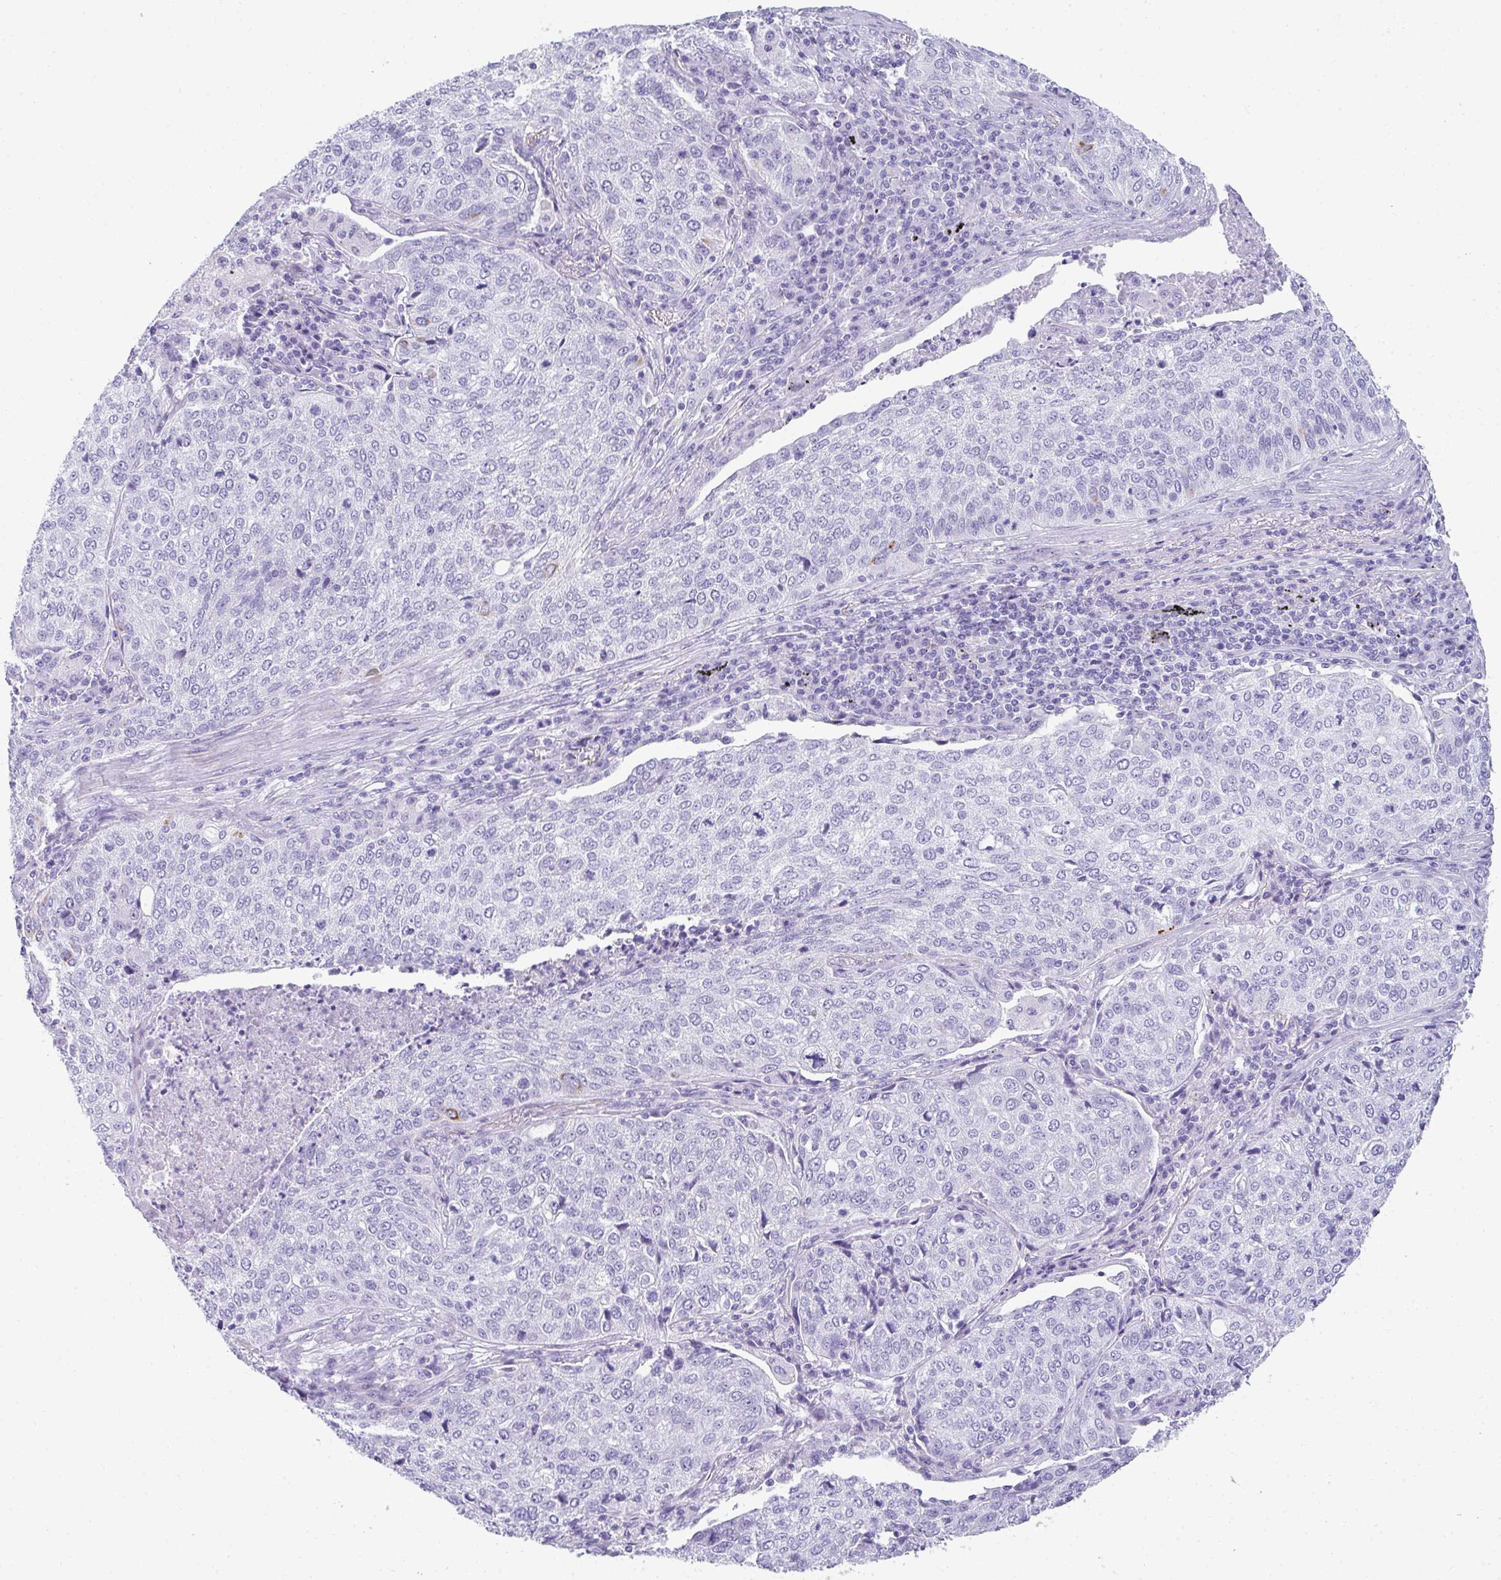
{"staining": {"intensity": "negative", "quantity": "none", "location": "none"}, "tissue": "lung cancer", "cell_type": "Tumor cells", "image_type": "cancer", "snomed": [{"axis": "morphology", "description": "Squamous cell carcinoma, NOS"}, {"axis": "topography", "description": "Lung"}], "caption": "IHC photomicrograph of neoplastic tissue: squamous cell carcinoma (lung) stained with DAB (3,3'-diaminobenzidine) displays no significant protein expression in tumor cells. (DAB (3,3'-diaminobenzidine) immunohistochemistry (IHC), high magnification).", "gene": "RLF", "patient": {"sex": "male", "age": 63}}